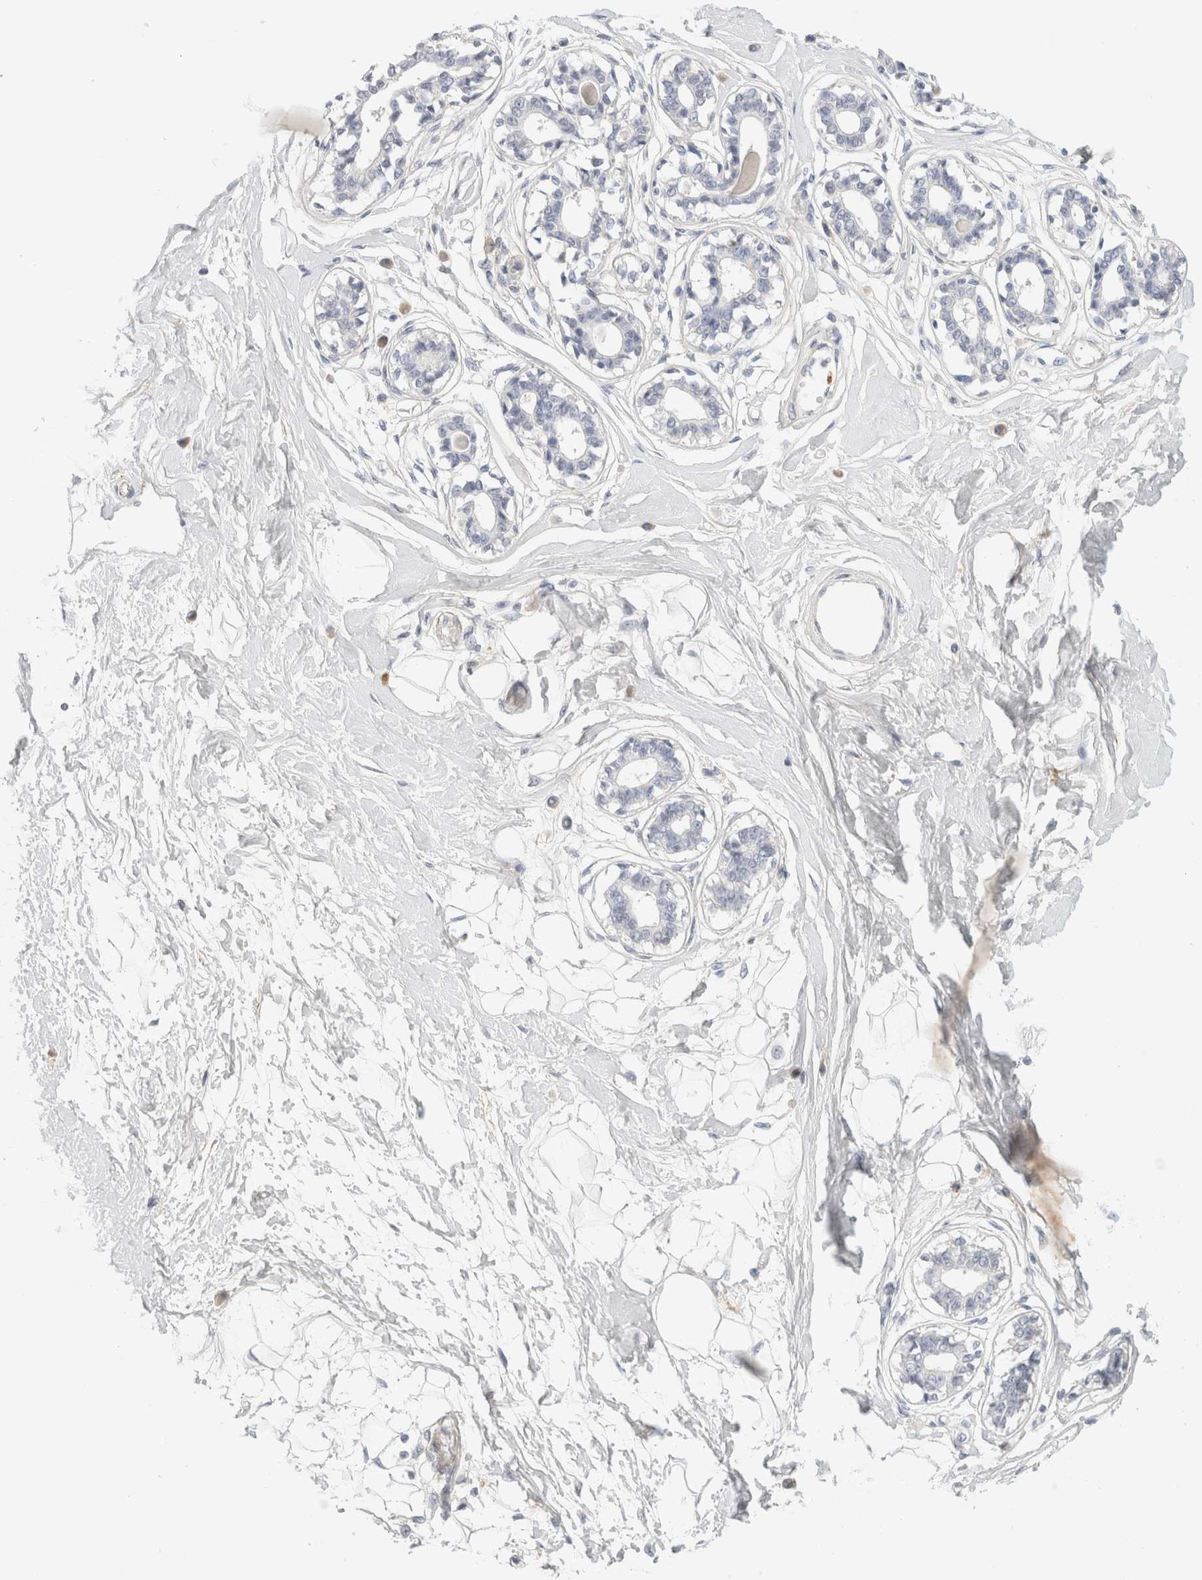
{"staining": {"intensity": "negative", "quantity": "none", "location": "none"}, "tissue": "breast", "cell_type": "Adipocytes", "image_type": "normal", "snomed": [{"axis": "morphology", "description": "Normal tissue, NOS"}, {"axis": "topography", "description": "Breast"}], "caption": "IHC of unremarkable human breast demonstrates no expression in adipocytes. The staining is performed using DAB brown chromogen with nuclei counter-stained in using hematoxylin.", "gene": "FGL2", "patient": {"sex": "female", "age": 45}}